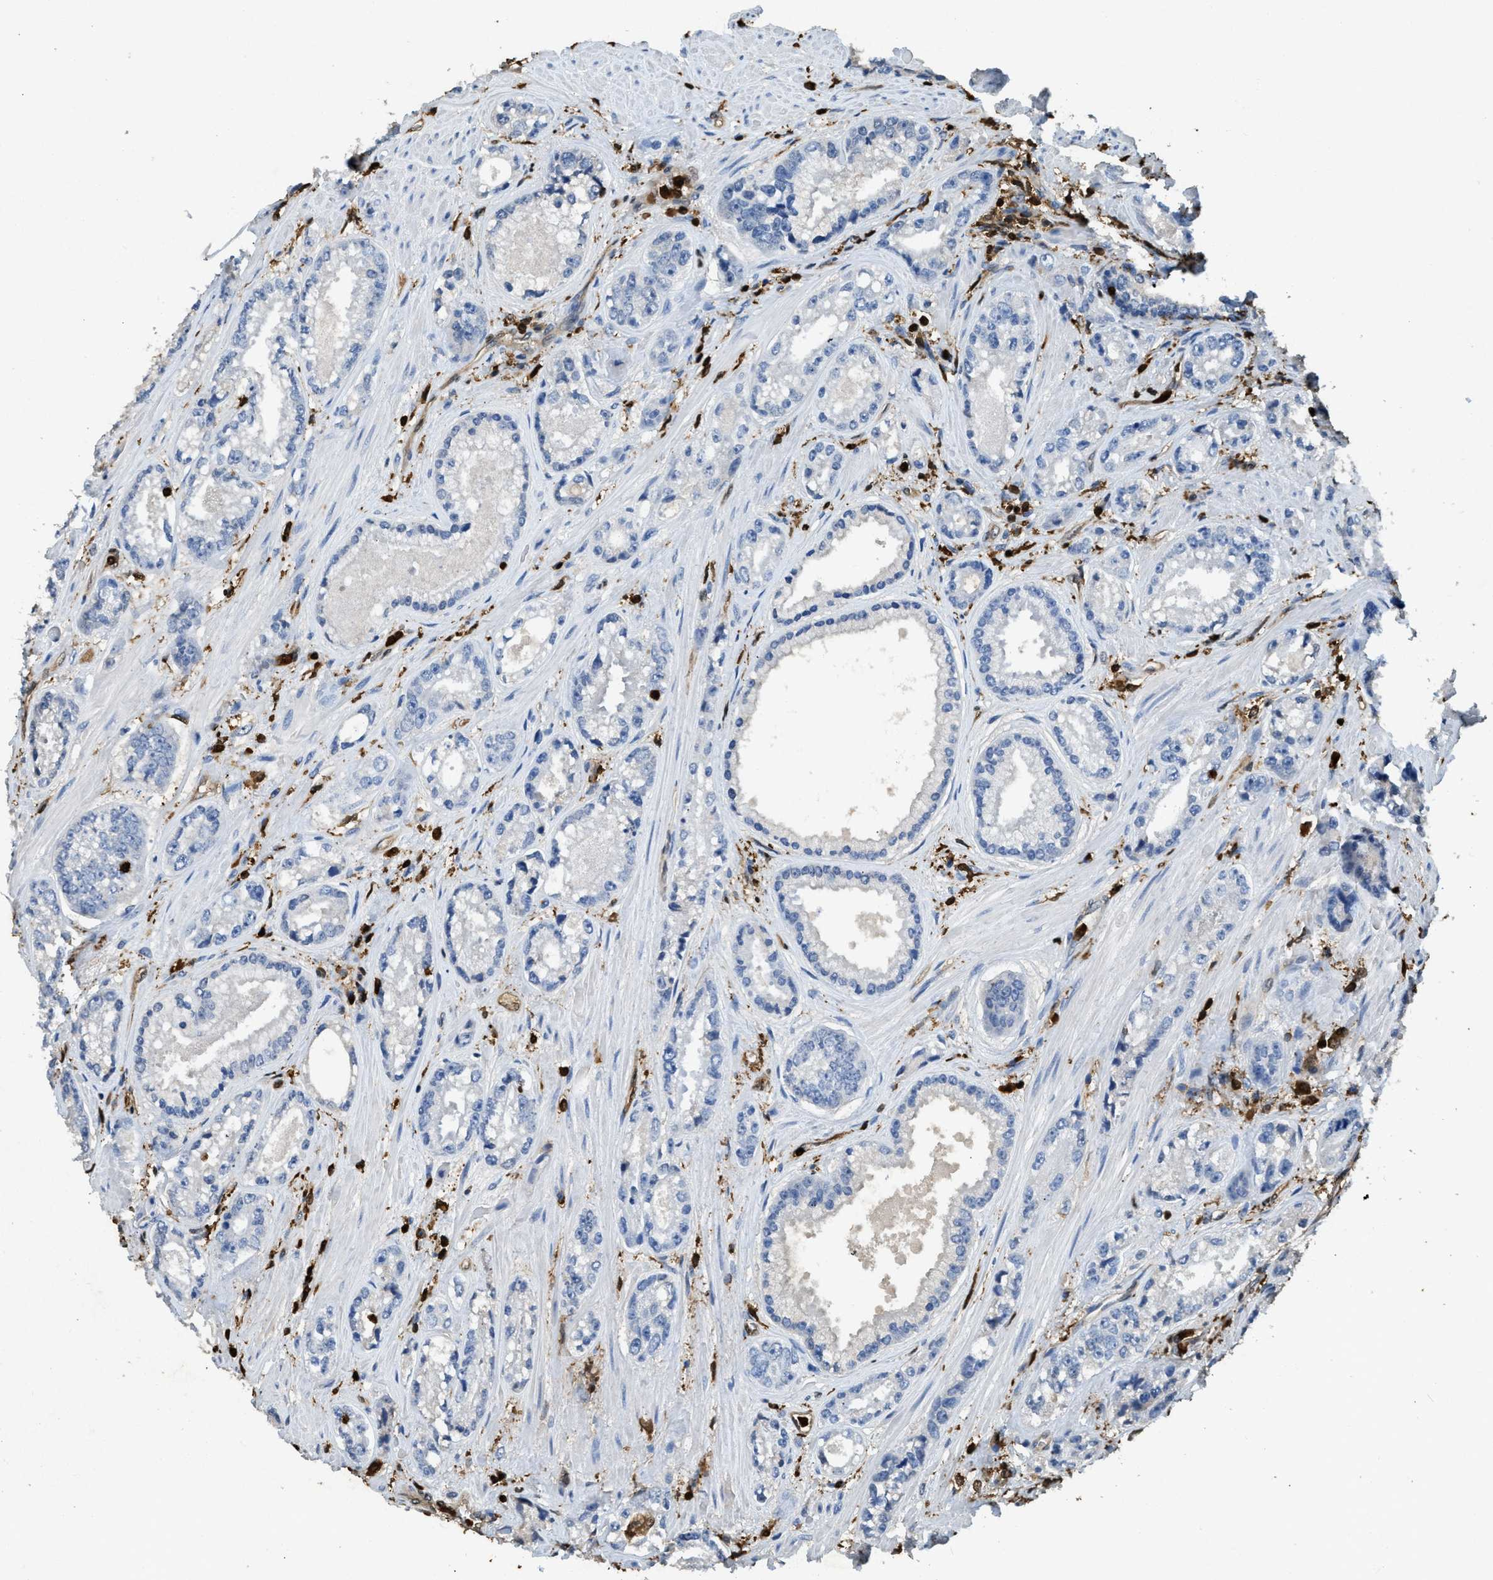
{"staining": {"intensity": "negative", "quantity": "none", "location": "none"}, "tissue": "prostate cancer", "cell_type": "Tumor cells", "image_type": "cancer", "snomed": [{"axis": "morphology", "description": "Adenocarcinoma, High grade"}, {"axis": "topography", "description": "Prostate"}], "caption": "High-grade adenocarcinoma (prostate) was stained to show a protein in brown. There is no significant expression in tumor cells.", "gene": "ARHGDIB", "patient": {"sex": "male", "age": 61}}